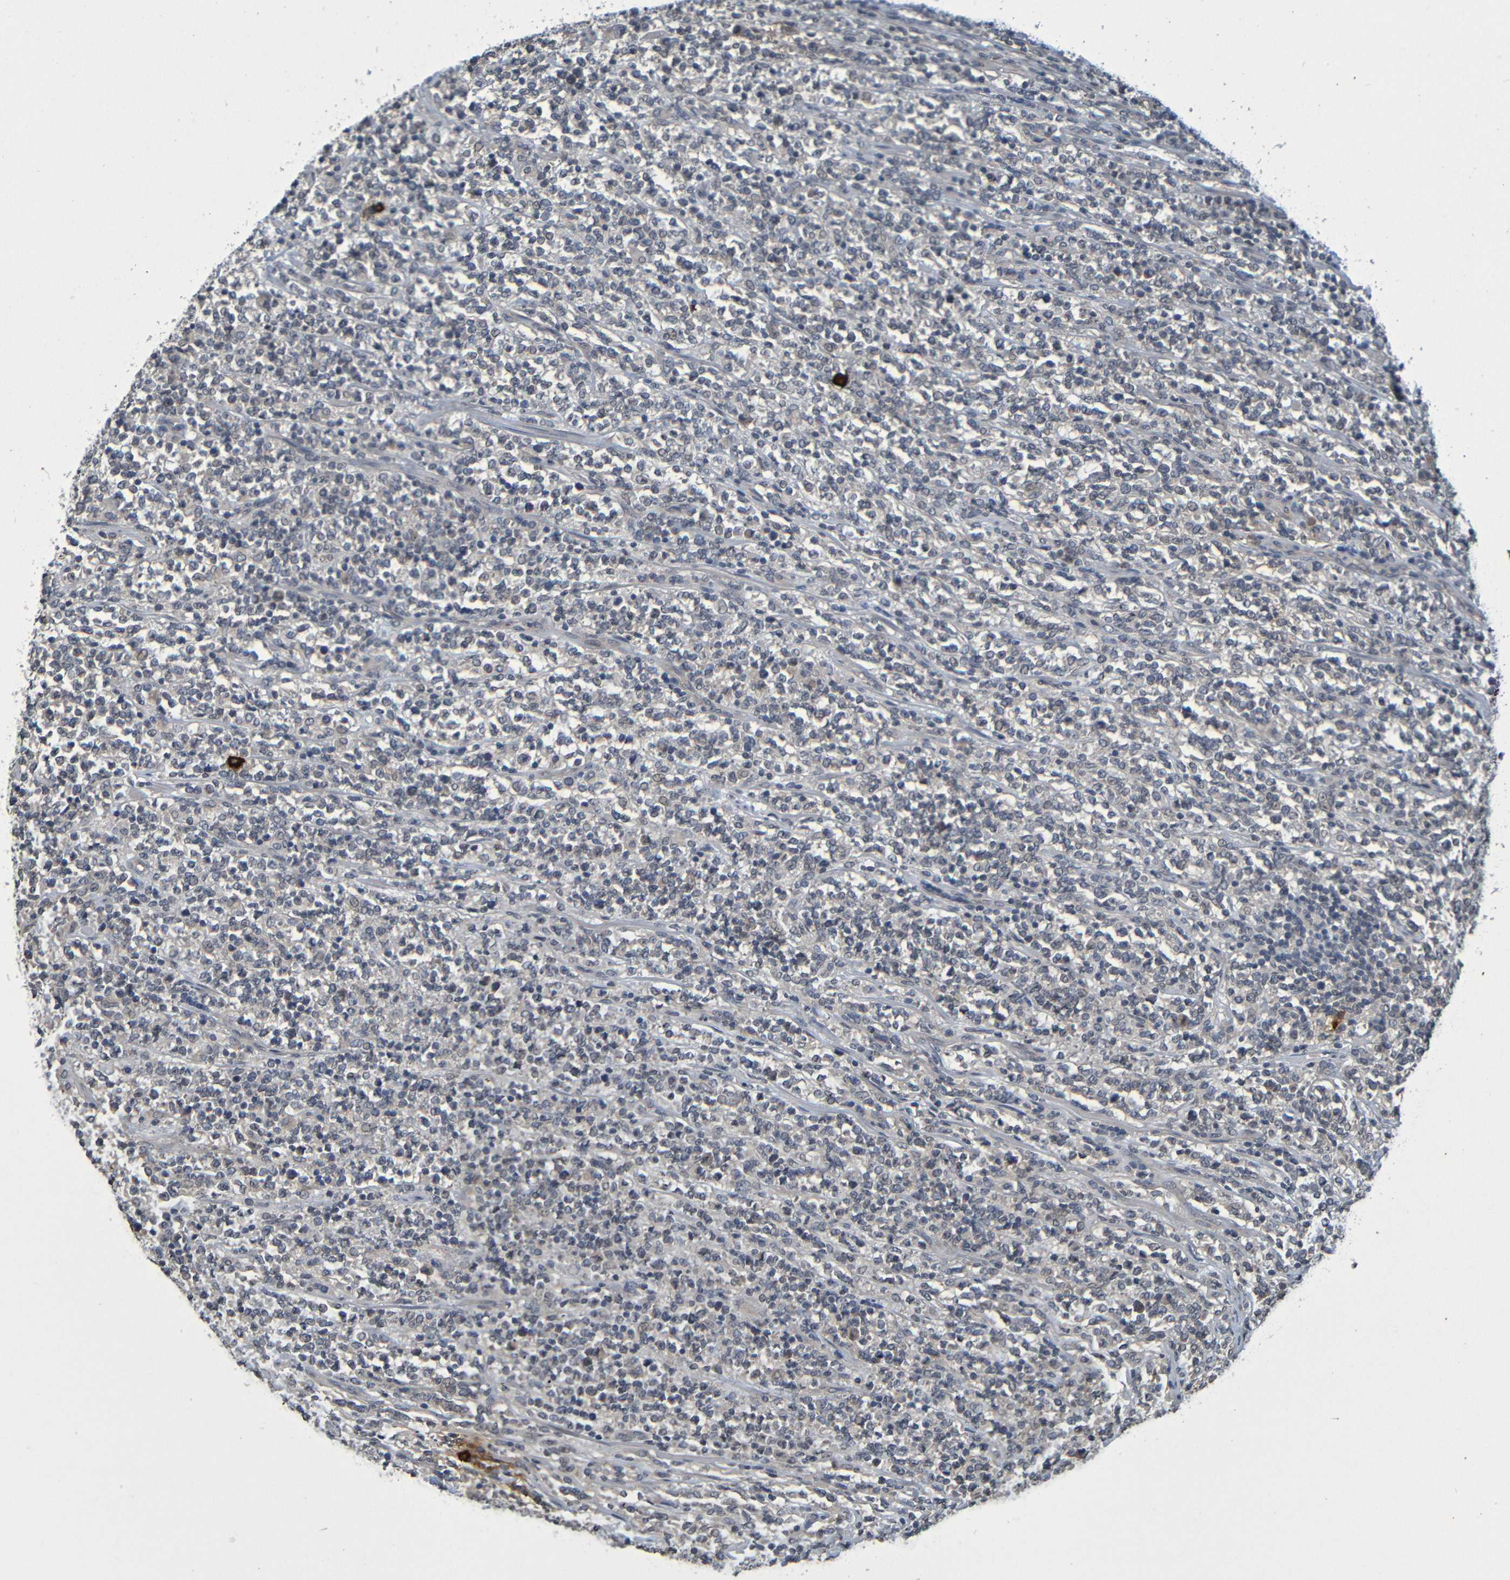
{"staining": {"intensity": "negative", "quantity": "none", "location": "none"}, "tissue": "lymphoma", "cell_type": "Tumor cells", "image_type": "cancer", "snomed": [{"axis": "morphology", "description": "Malignant lymphoma, non-Hodgkin's type, High grade"}, {"axis": "topography", "description": "Soft tissue"}], "caption": "High power microscopy photomicrograph of an immunohistochemistry (IHC) image of lymphoma, revealing no significant staining in tumor cells. (Brightfield microscopy of DAB immunohistochemistry at high magnification).", "gene": "C3AR1", "patient": {"sex": "male", "age": 18}}